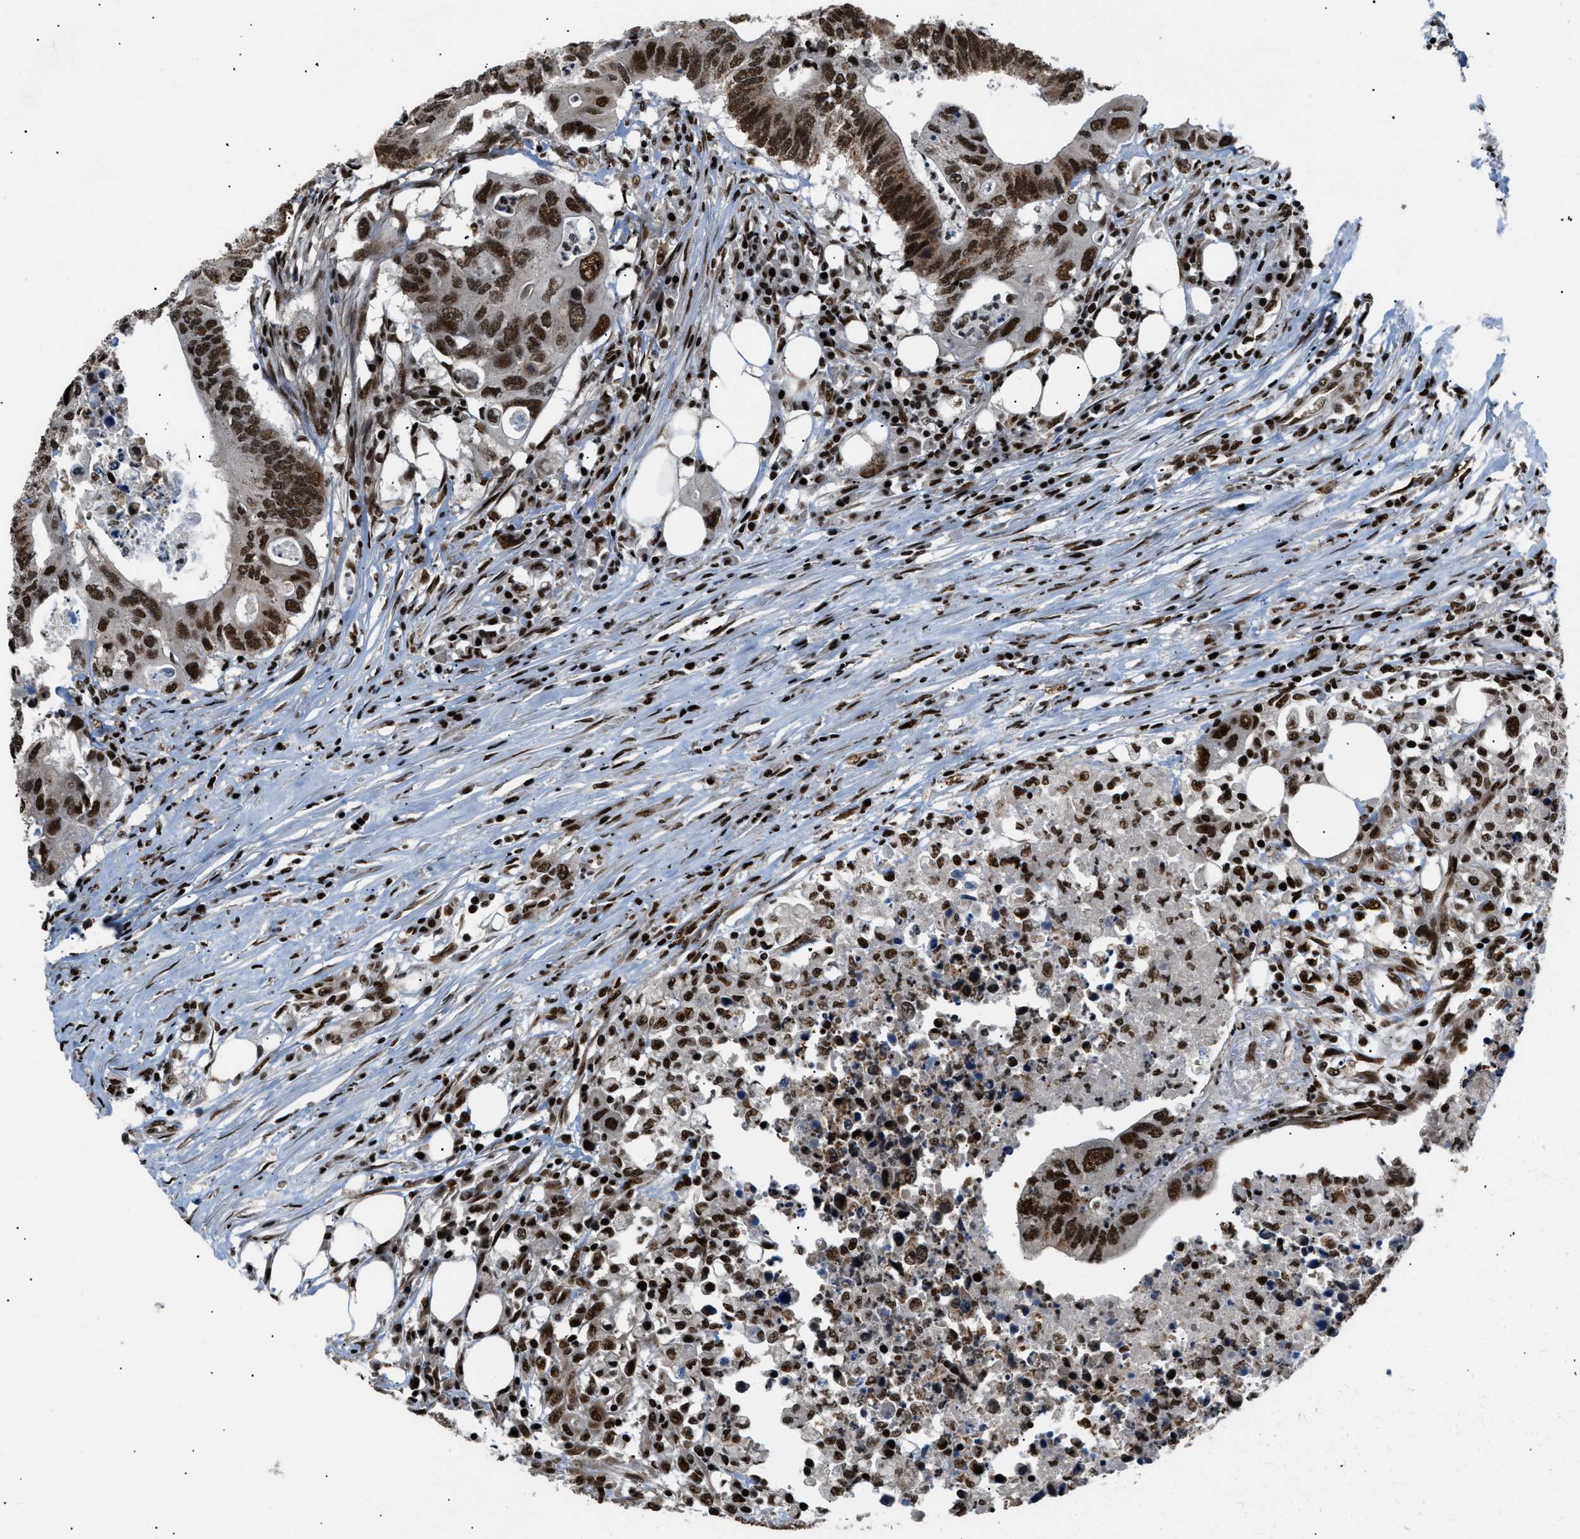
{"staining": {"intensity": "strong", "quantity": ">75%", "location": "nuclear"}, "tissue": "colorectal cancer", "cell_type": "Tumor cells", "image_type": "cancer", "snomed": [{"axis": "morphology", "description": "Adenocarcinoma, NOS"}, {"axis": "topography", "description": "Colon"}], "caption": "The immunohistochemical stain labels strong nuclear staining in tumor cells of colorectal cancer (adenocarcinoma) tissue.", "gene": "RBM5", "patient": {"sex": "male", "age": 71}}